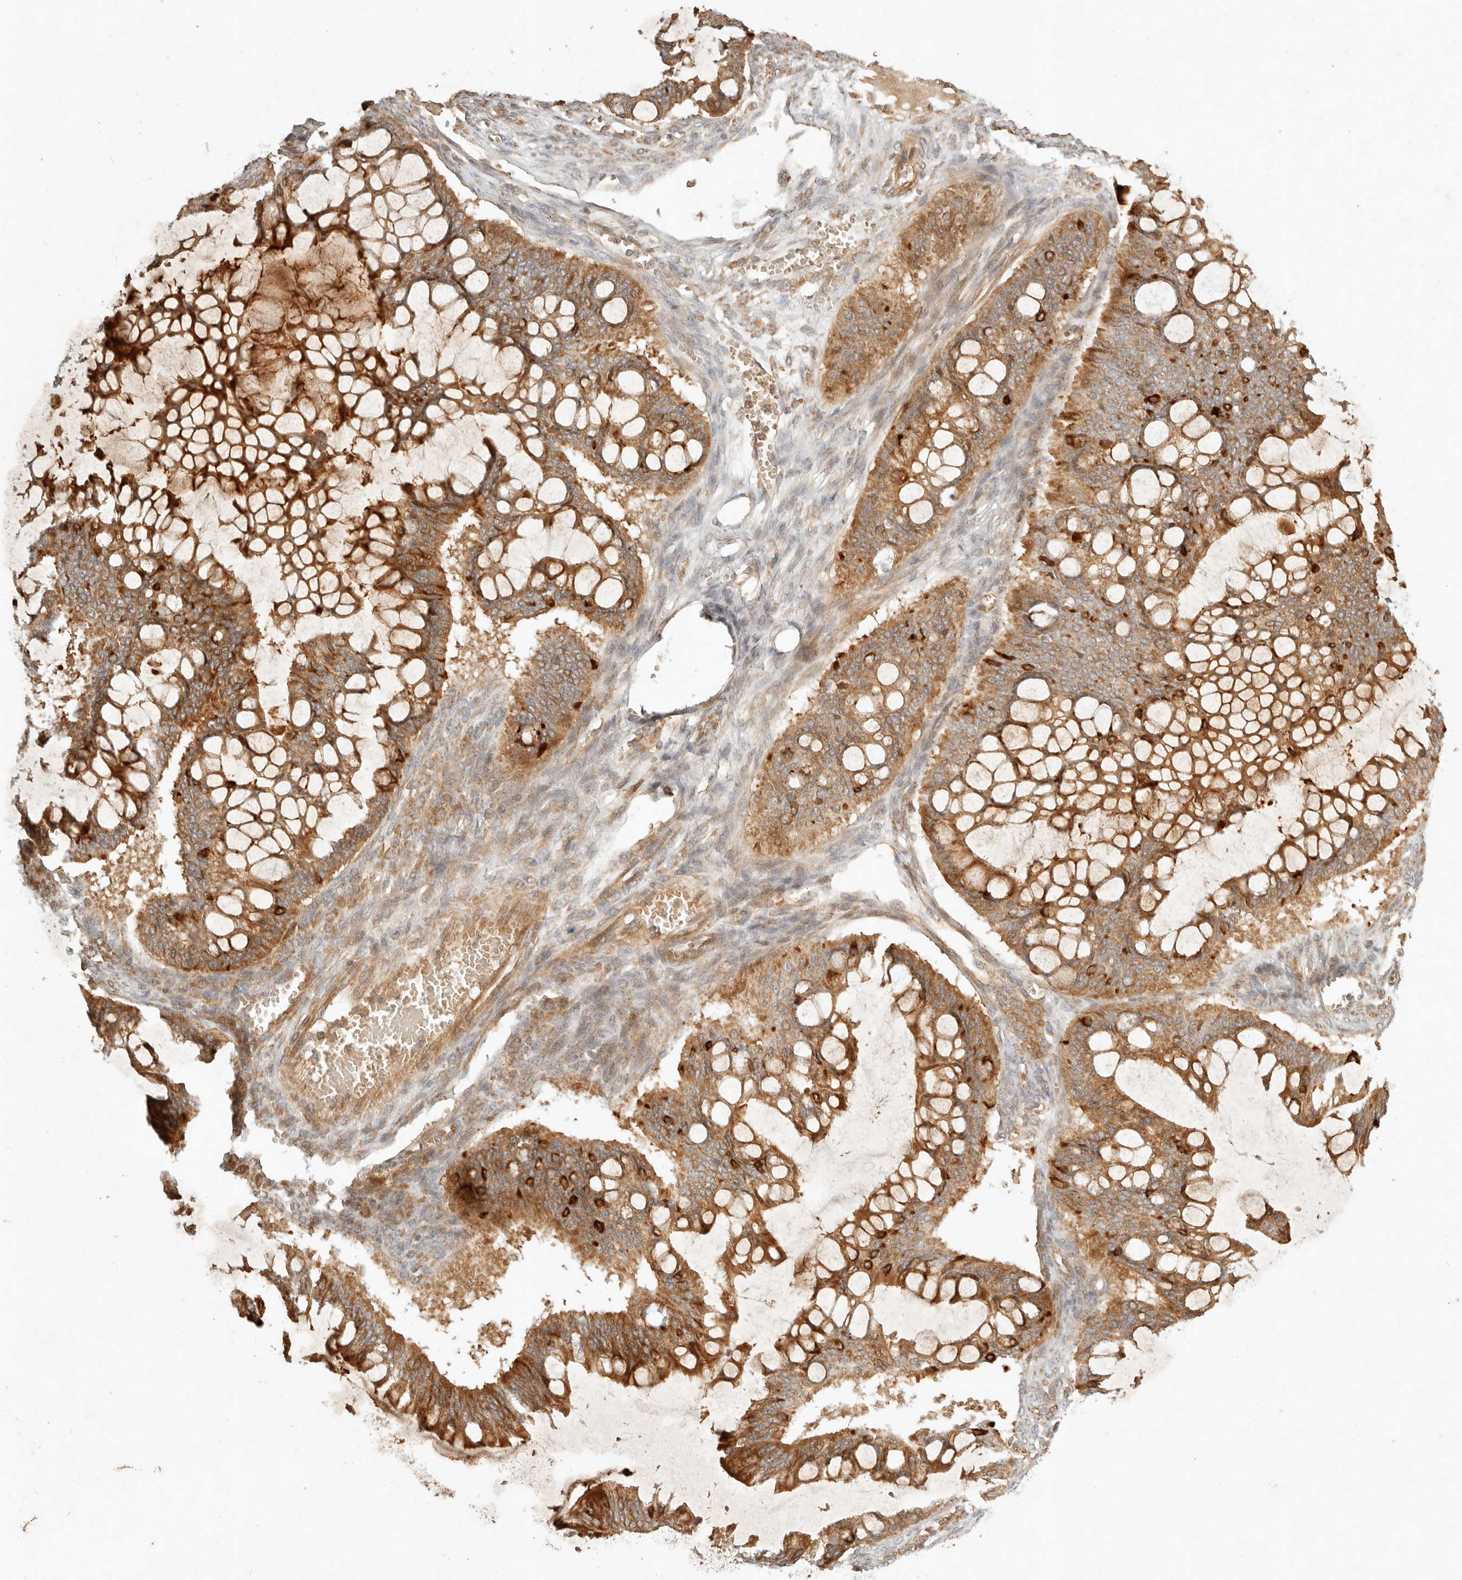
{"staining": {"intensity": "moderate", "quantity": ">75%", "location": "cytoplasmic/membranous"}, "tissue": "ovarian cancer", "cell_type": "Tumor cells", "image_type": "cancer", "snomed": [{"axis": "morphology", "description": "Cystadenocarcinoma, mucinous, NOS"}, {"axis": "topography", "description": "Ovary"}], "caption": "Brown immunohistochemical staining in ovarian cancer shows moderate cytoplasmic/membranous positivity in about >75% of tumor cells.", "gene": "CLEC4C", "patient": {"sex": "female", "age": 73}}